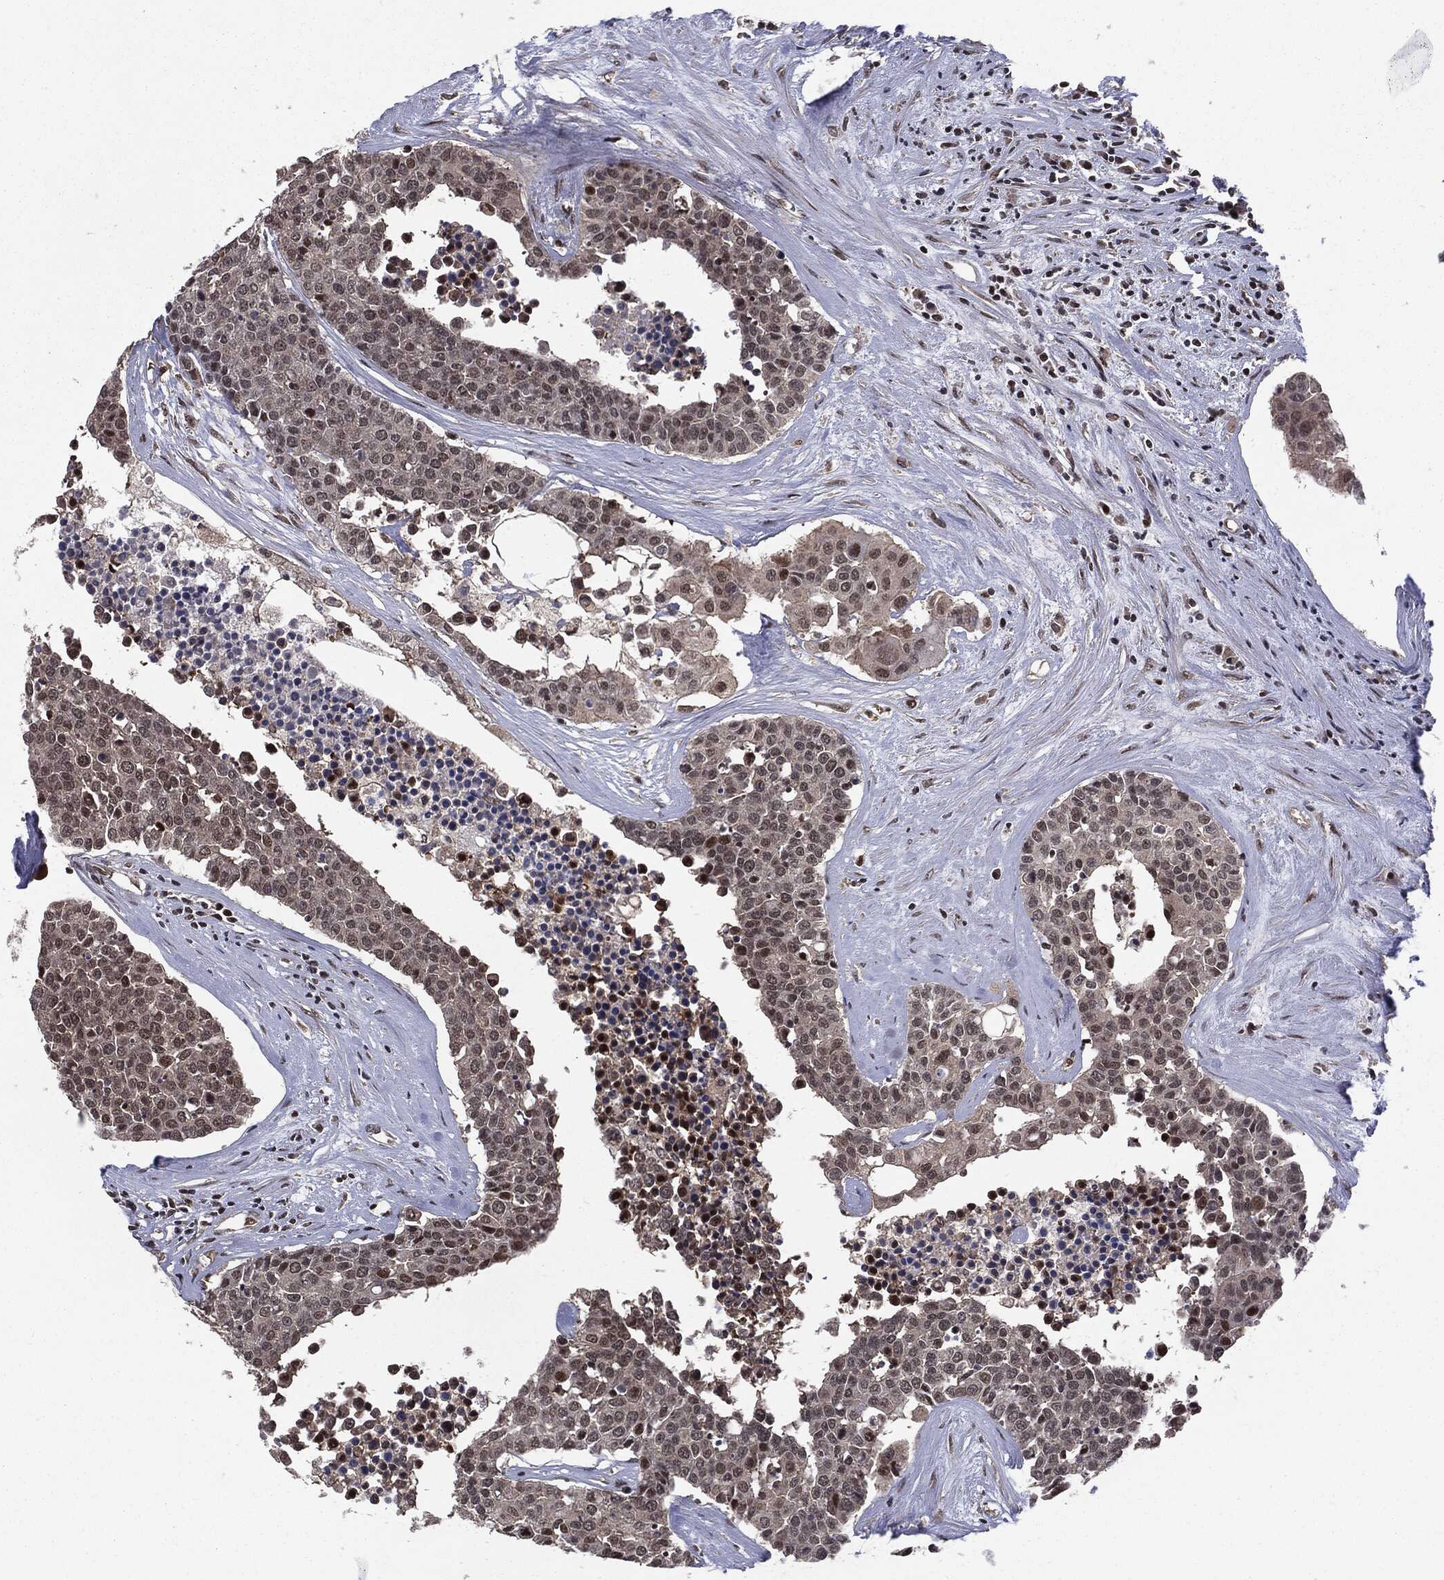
{"staining": {"intensity": "moderate", "quantity": "<25%", "location": "nuclear"}, "tissue": "carcinoid", "cell_type": "Tumor cells", "image_type": "cancer", "snomed": [{"axis": "morphology", "description": "Carcinoid, malignant, NOS"}, {"axis": "topography", "description": "Colon"}], "caption": "Malignant carcinoid stained with DAB IHC shows low levels of moderate nuclear staining in about <25% of tumor cells. (Brightfield microscopy of DAB IHC at high magnification).", "gene": "PTPA", "patient": {"sex": "male", "age": 81}}